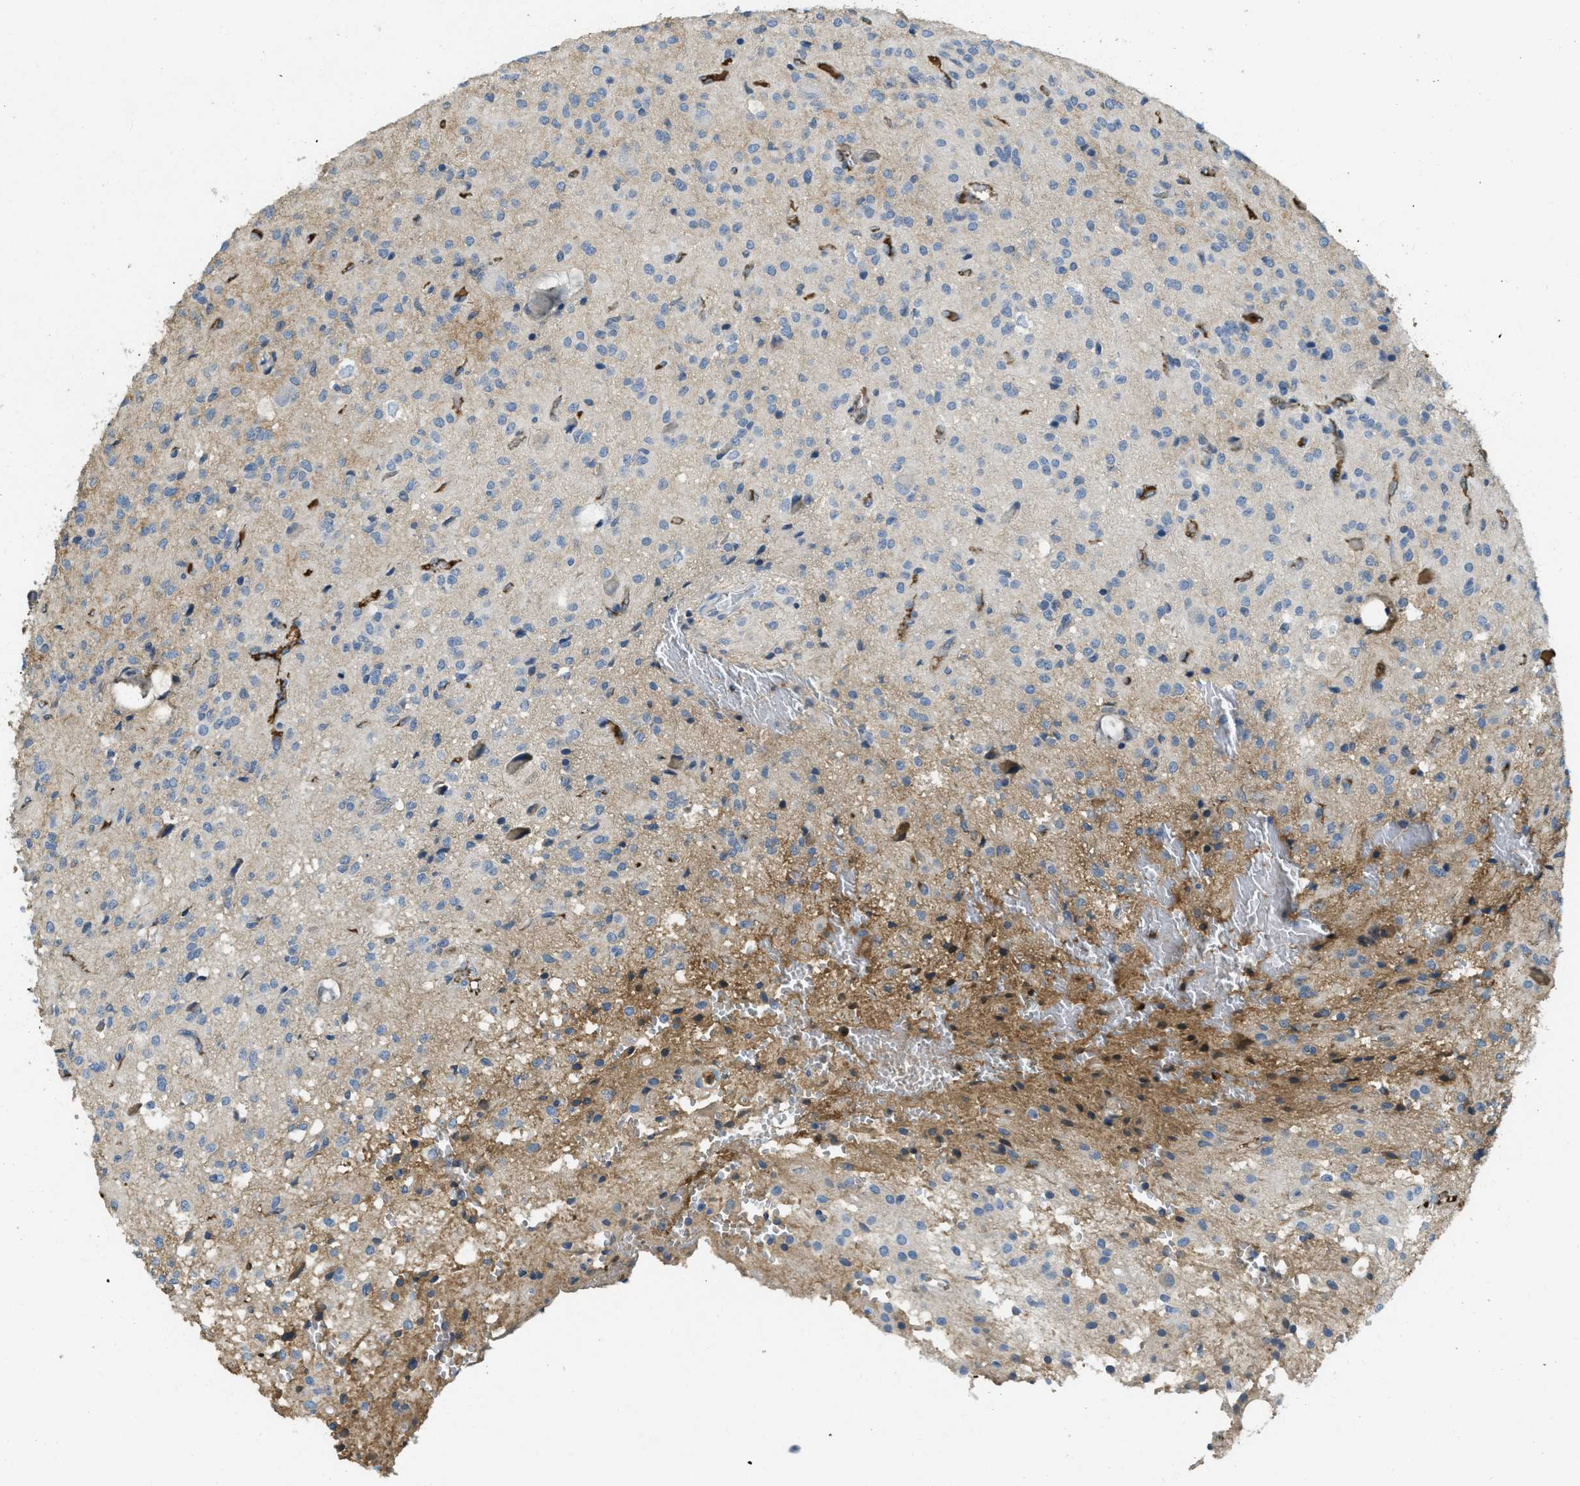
{"staining": {"intensity": "moderate", "quantity": "<25%", "location": "cytoplasmic/membranous"}, "tissue": "glioma", "cell_type": "Tumor cells", "image_type": "cancer", "snomed": [{"axis": "morphology", "description": "Glioma, malignant, High grade"}, {"axis": "topography", "description": "Brain"}], "caption": "Human malignant glioma (high-grade) stained with a brown dye demonstrates moderate cytoplasmic/membranous positive positivity in about <25% of tumor cells.", "gene": "PRTN3", "patient": {"sex": "female", "age": 59}}